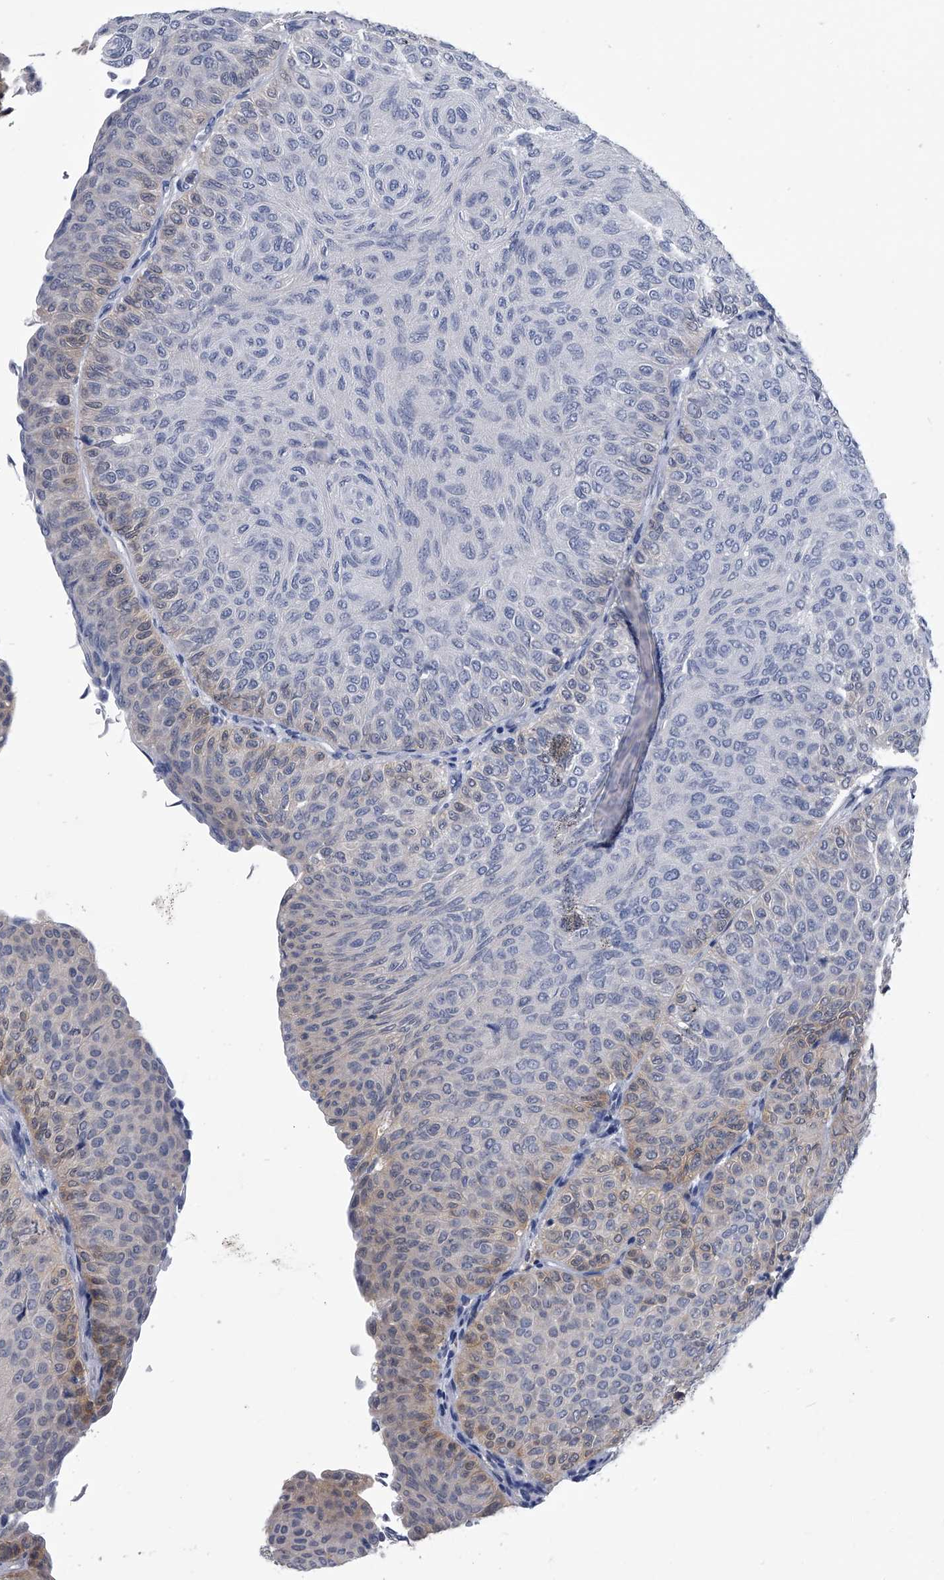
{"staining": {"intensity": "weak", "quantity": "<25%", "location": "cytoplasmic/membranous"}, "tissue": "urothelial cancer", "cell_type": "Tumor cells", "image_type": "cancer", "snomed": [{"axis": "morphology", "description": "Urothelial carcinoma, Low grade"}, {"axis": "topography", "description": "Urinary bladder"}], "caption": "Low-grade urothelial carcinoma was stained to show a protein in brown. There is no significant expression in tumor cells. Nuclei are stained in blue.", "gene": "PDXK", "patient": {"sex": "male", "age": 78}}